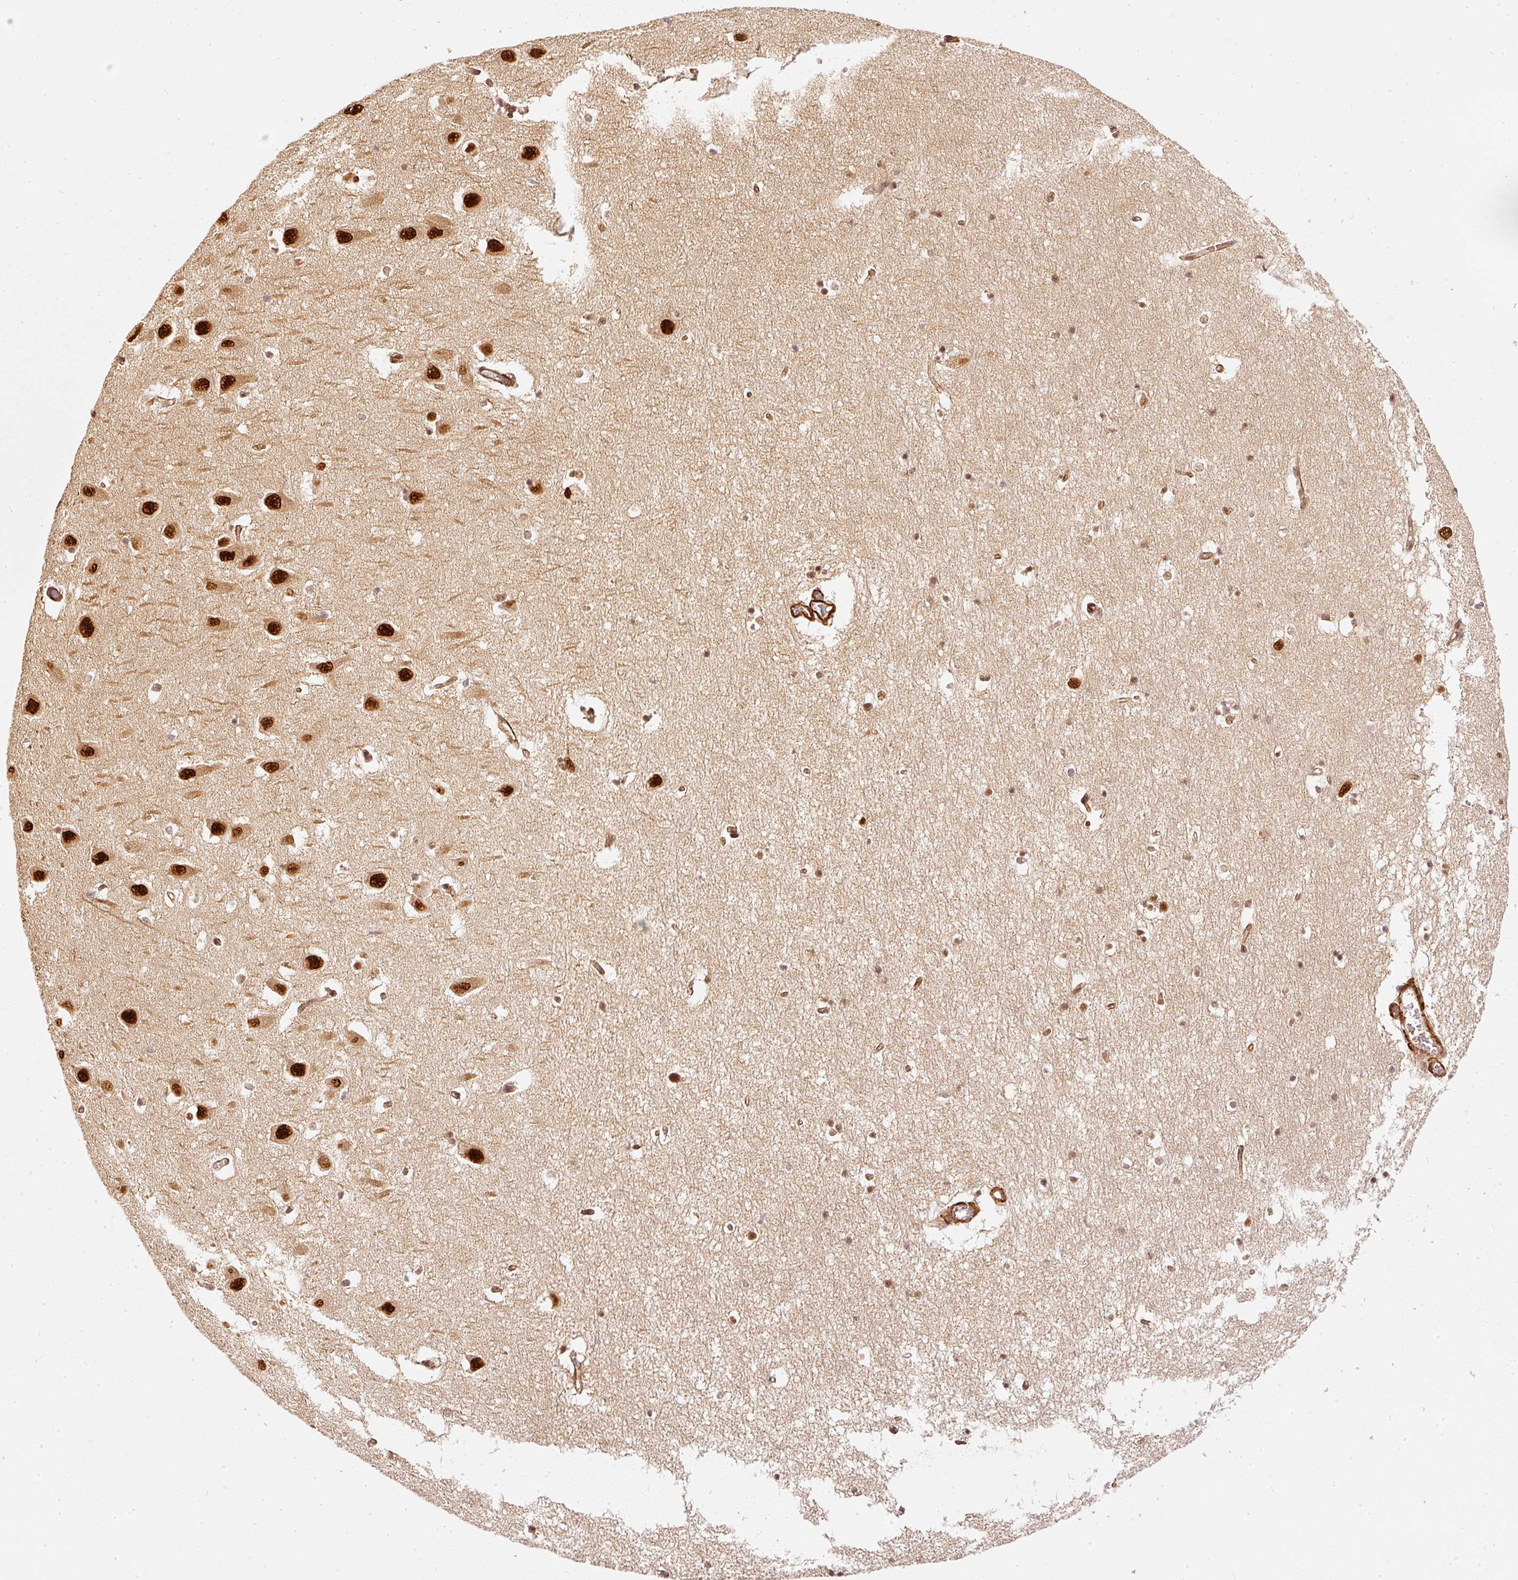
{"staining": {"intensity": "moderate", "quantity": ">75%", "location": "nuclear"}, "tissue": "hippocampus", "cell_type": "Glial cells", "image_type": "normal", "snomed": [{"axis": "morphology", "description": "Normal tissue, NOS"}, {"axis": "topography", "description": "Hippocampus"}], "caption": "Hippocampus stained with DAB IHC shows medium levels of moderate nuclear expression in approximately >75% of glial cells. The protein is shown in brown color, while the nuclei are stained blue.", "gene": "PSMD1", "patient": {"sex": "male", "age": 70}}